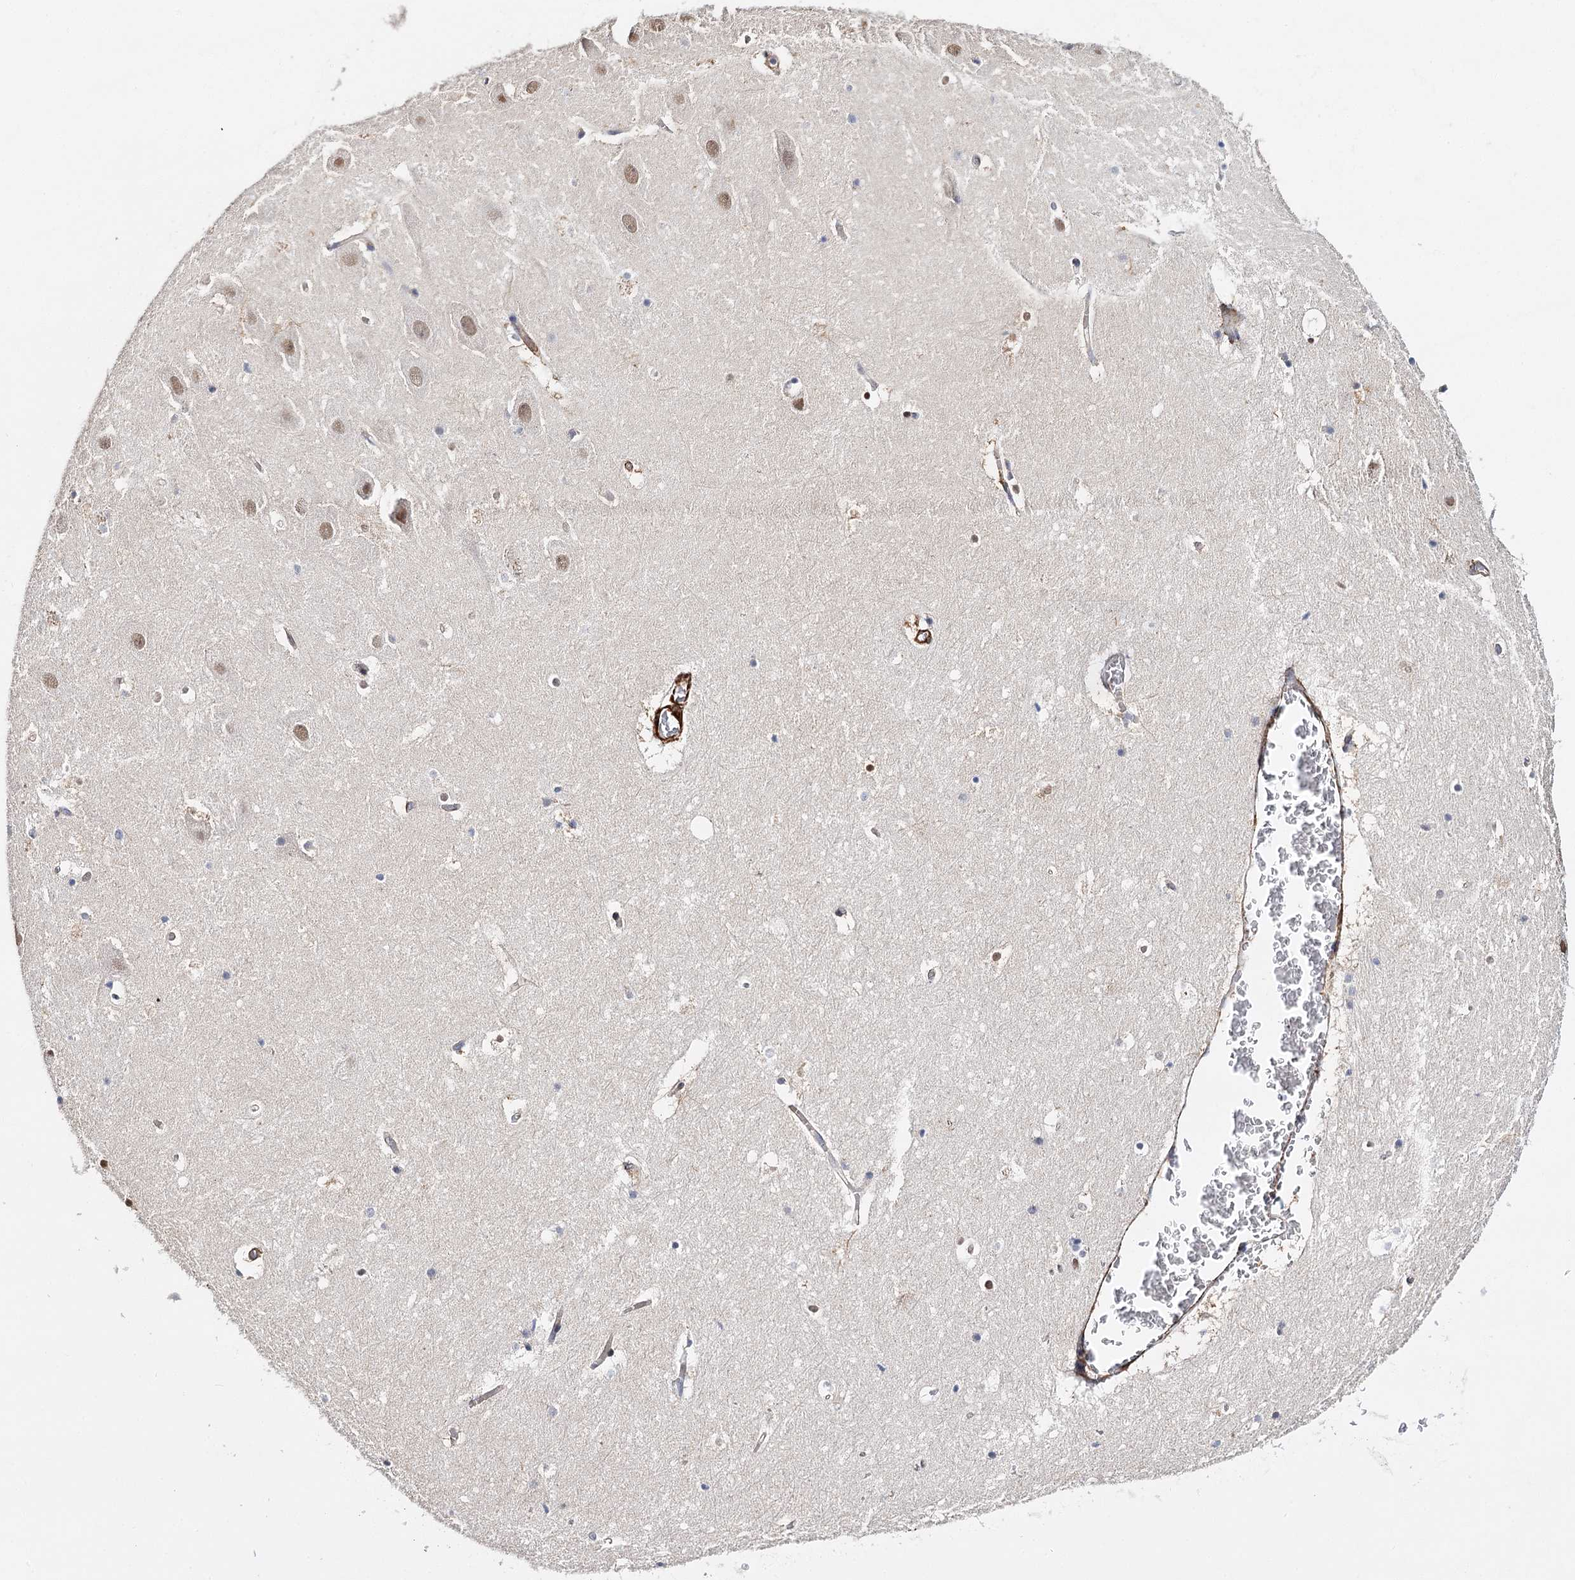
{"staining": {"intensity": "negative", "quantity": "none", "location": "none"}, "tissue": "hippocampus", "cell_type": "Glial cells", "image_type": "normal", "snomed": [{"axis": "morphology", "description": "Normal tissue, NOS"}, {"axis": "topography", "description": "Hippocampus"}], "caption": "Human hippocampus stained for a protein using IHC reveals no expression in glial cells.", "gene": "CFAP46", "patient": {"sex": "female", "age": 52}}